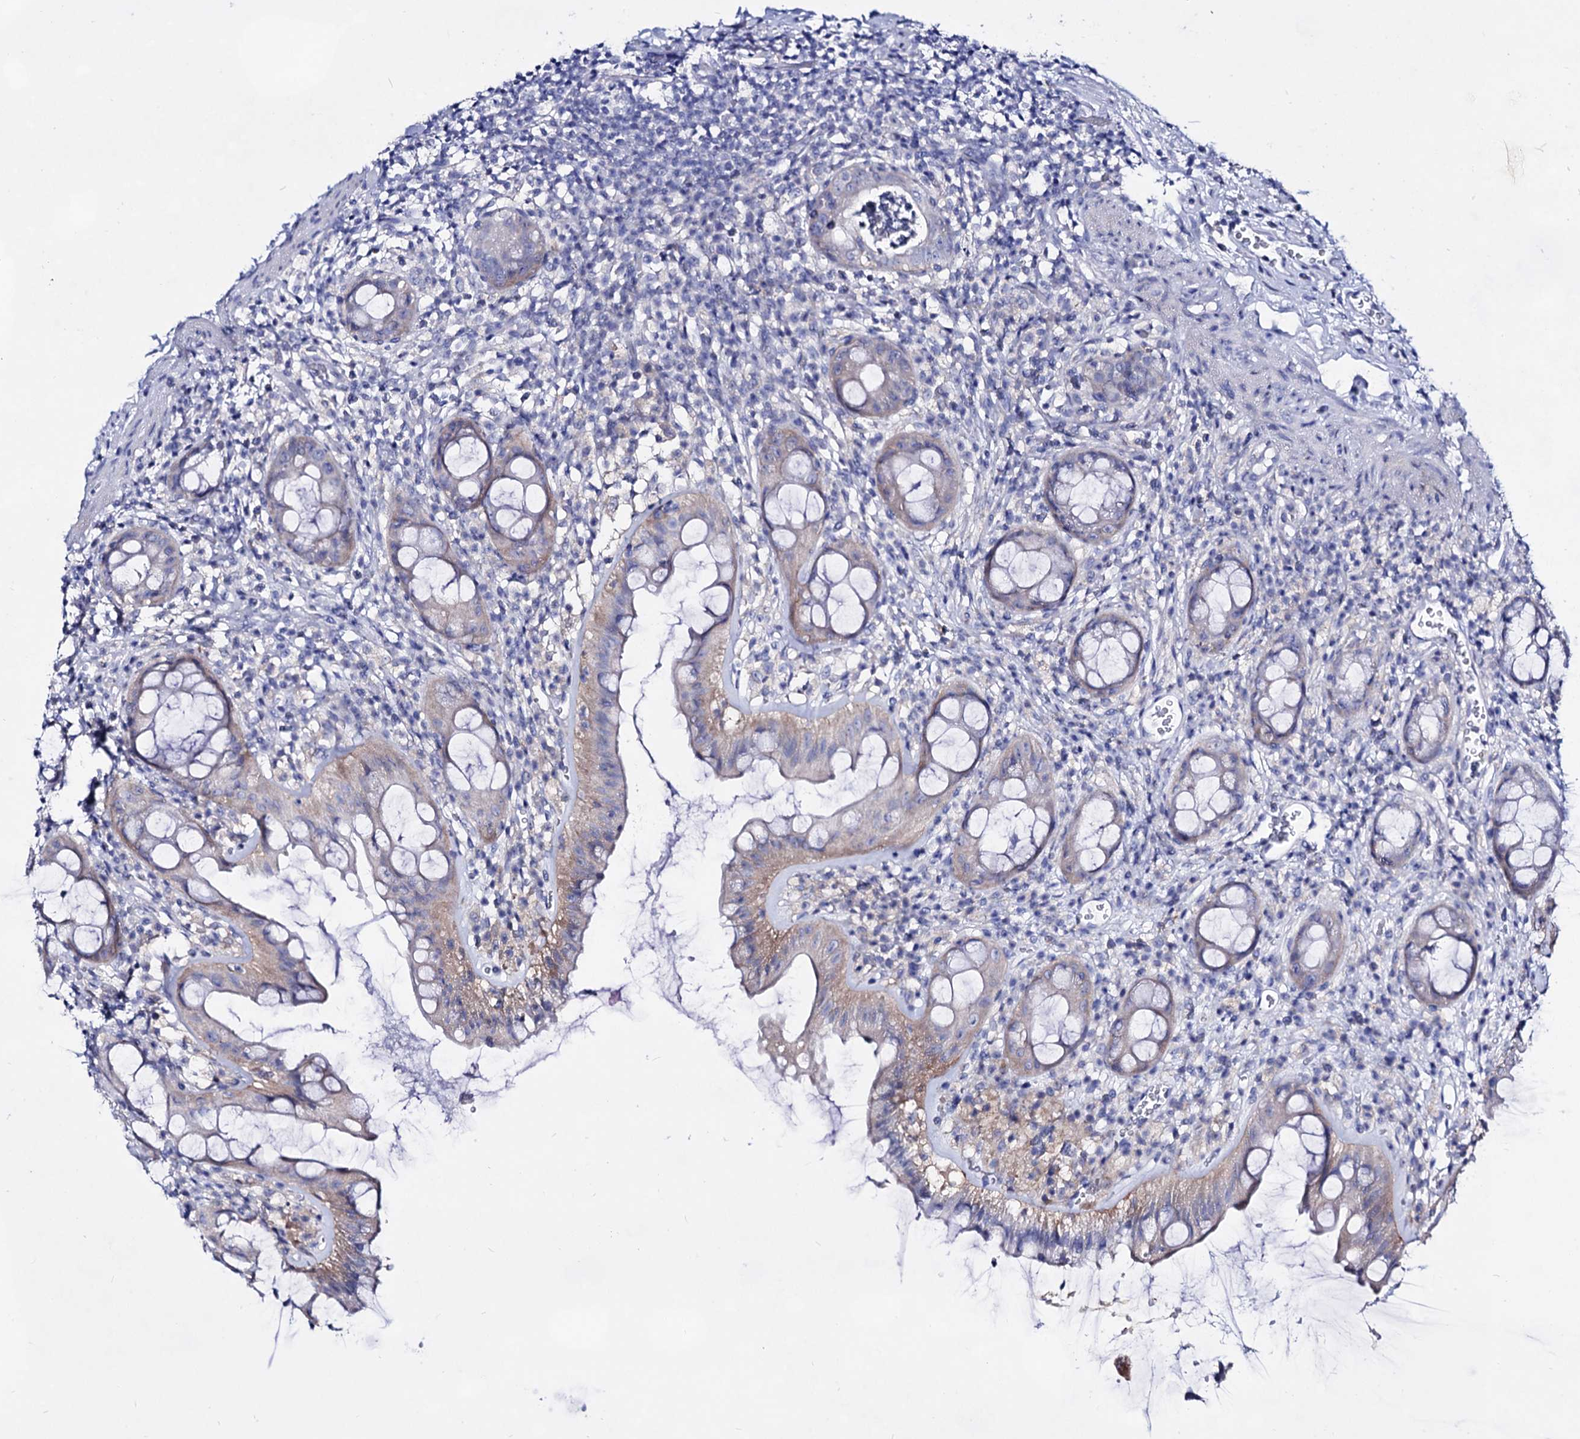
{"staining": {"intensity": "weak", "quantity": "25%-75%", "location": "cytoplasmic/membranous"}, "tissue": "rectum", "cell_type": "Glandular cells", "image_type": "normal", "snomed": [{"axis": "morphology", "description": "Normal tissue, NOS"}, {"axis": "topography", "description": "Rectum"}], "caption": "A micrograph showing weak cytoplasmic/membranous expression in approximately 25%-75% of glandular cells in normal rectum, as visualized by brown immunohistochemical staining.", "gene": "PLIN1", "patient": {"sex": "female", "age": 57}}